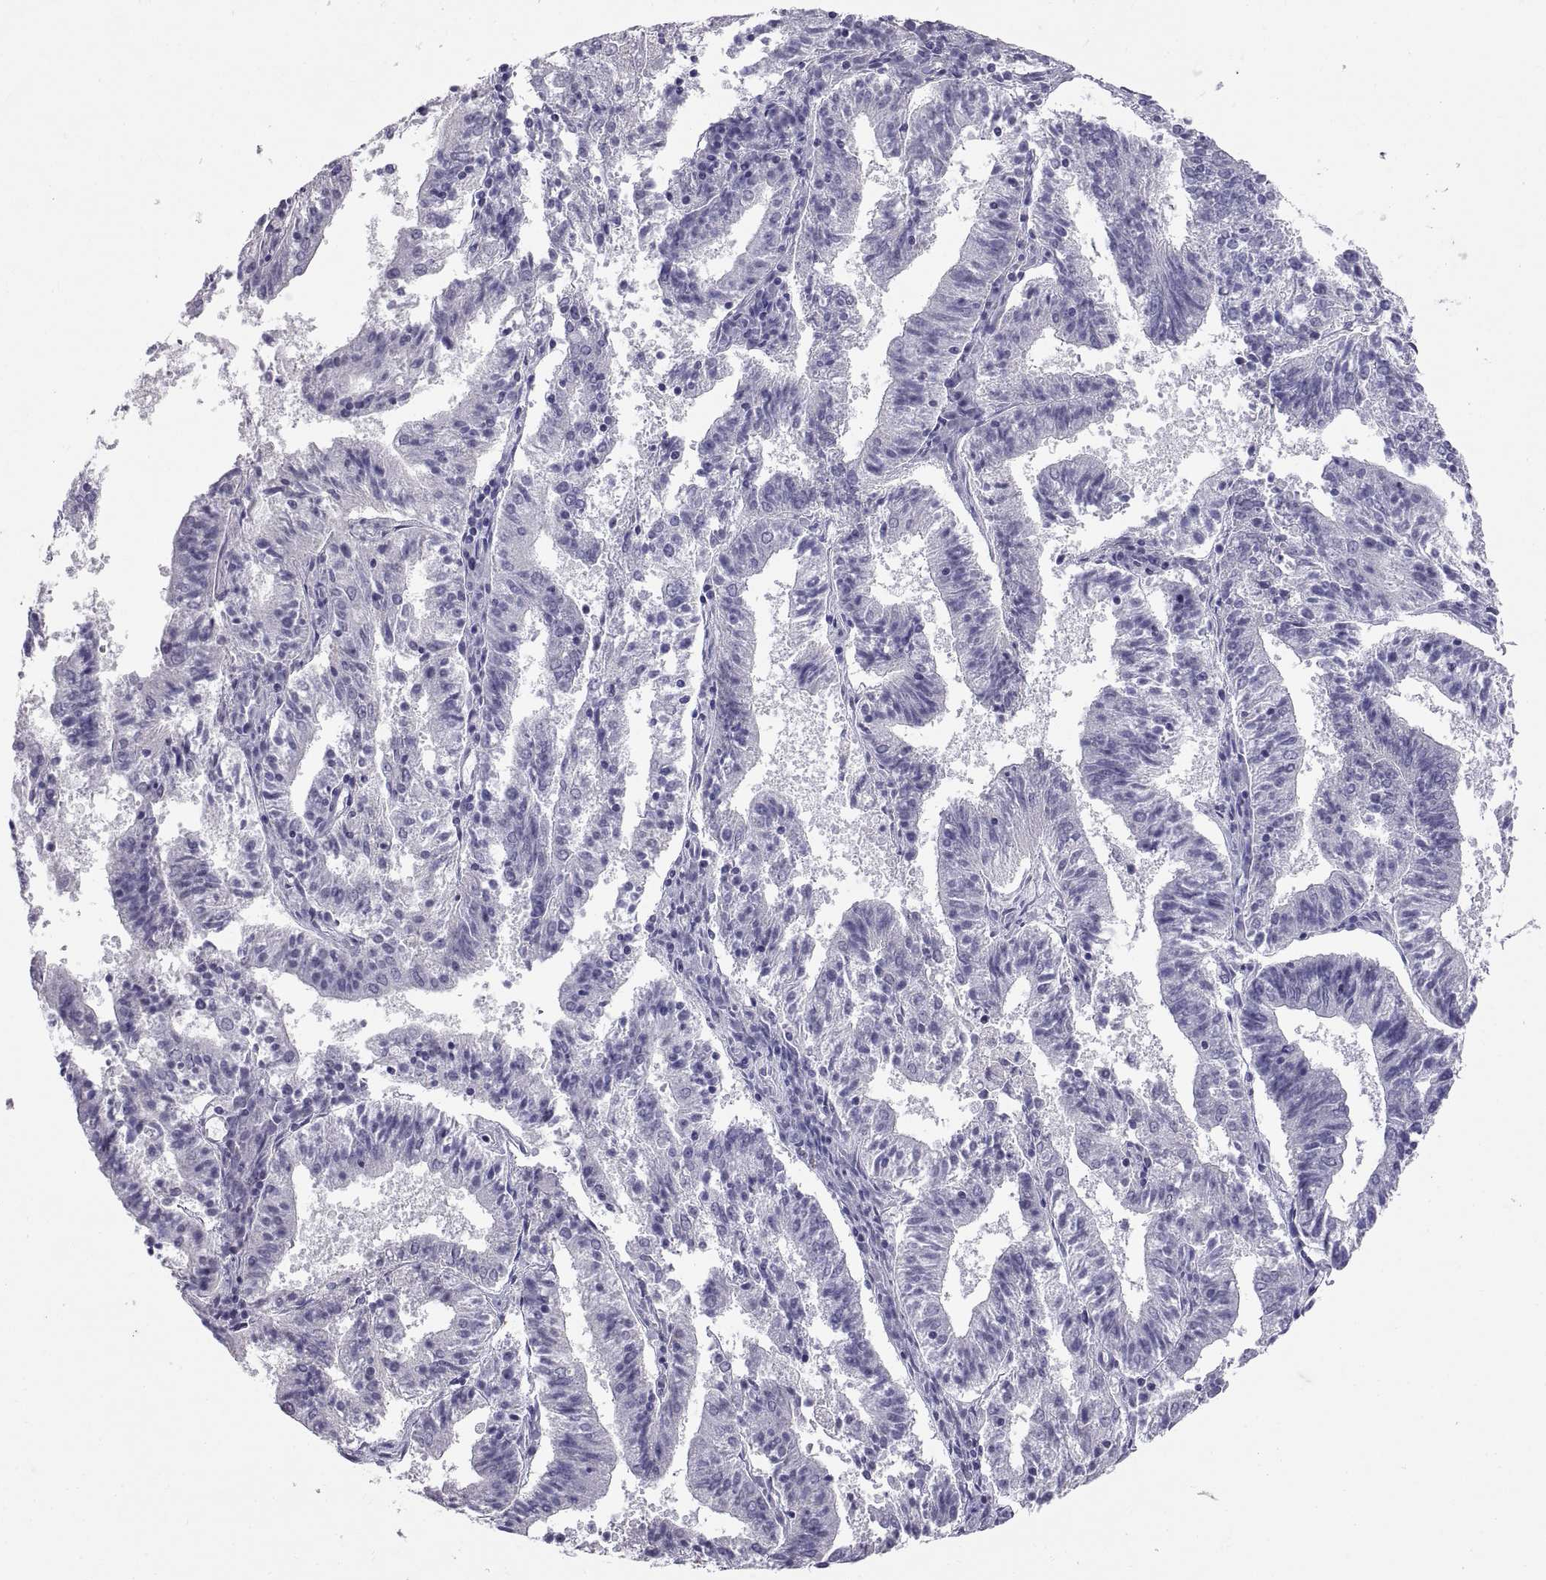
{"staining": {"intensity": "negative", "quantity": "none", "location": "none"}, "tissue": "endometrial cancer", "cell_type": "Tumor cells", "image_type": "cancer", "snomed": [{"axis": "morphology", "description": "Adenocarcinoma, NOS"}, {"axis": "topography", "description": "Endometrium"}], "caption": "This is a micrograph of immunohistochemistry (IHC) staining of endometrial cancer (adenocarcinoma), which shows no staining in tumor cells. Nuclei are stained in blue.", "gene": "KRT77", "patient": {"sex": "female", "age": 82}}